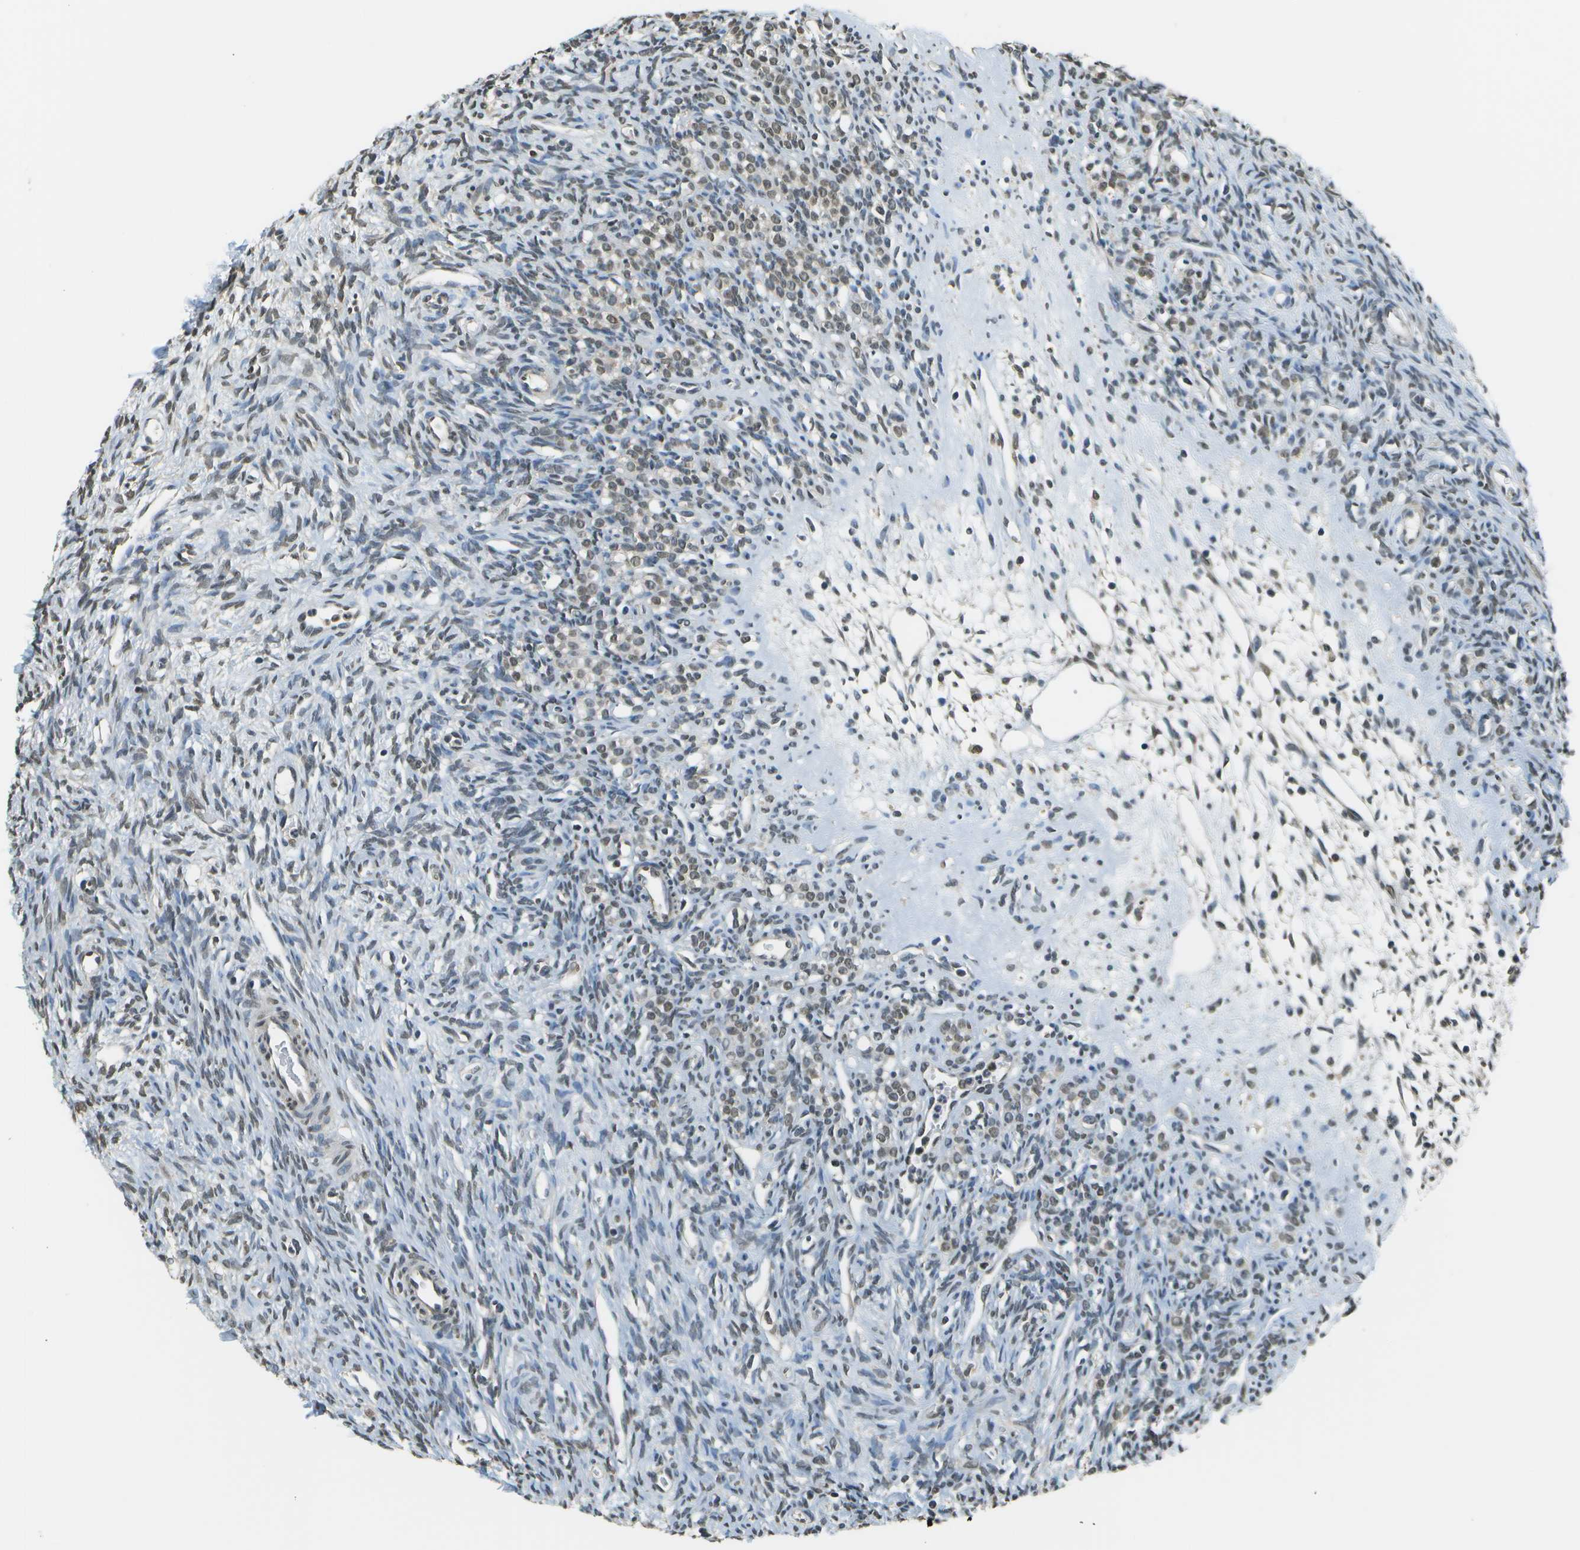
{"staining": {"intensity": "moderate", "quantity": "25%-75%", "location": "nuclear"}, "tissue": "ovary", "cell_type": "Ovarian stroma cells", "image_type": "normal", "snomed": [{"axis": "morphology", "description": "Normal tissue, NOS"}, {"axis": "topography", "description": "Ovary"}], "caption": "This micrograph displays benign ovary stained with immunohistochemistry to label a protein in brown. The nuclear of ovarian stroma cells show moderate positivity for the protein. Nuclei are counter-stained blue.", "gene": "ABL2", "patient": {"sex": "female", "age": 33}}